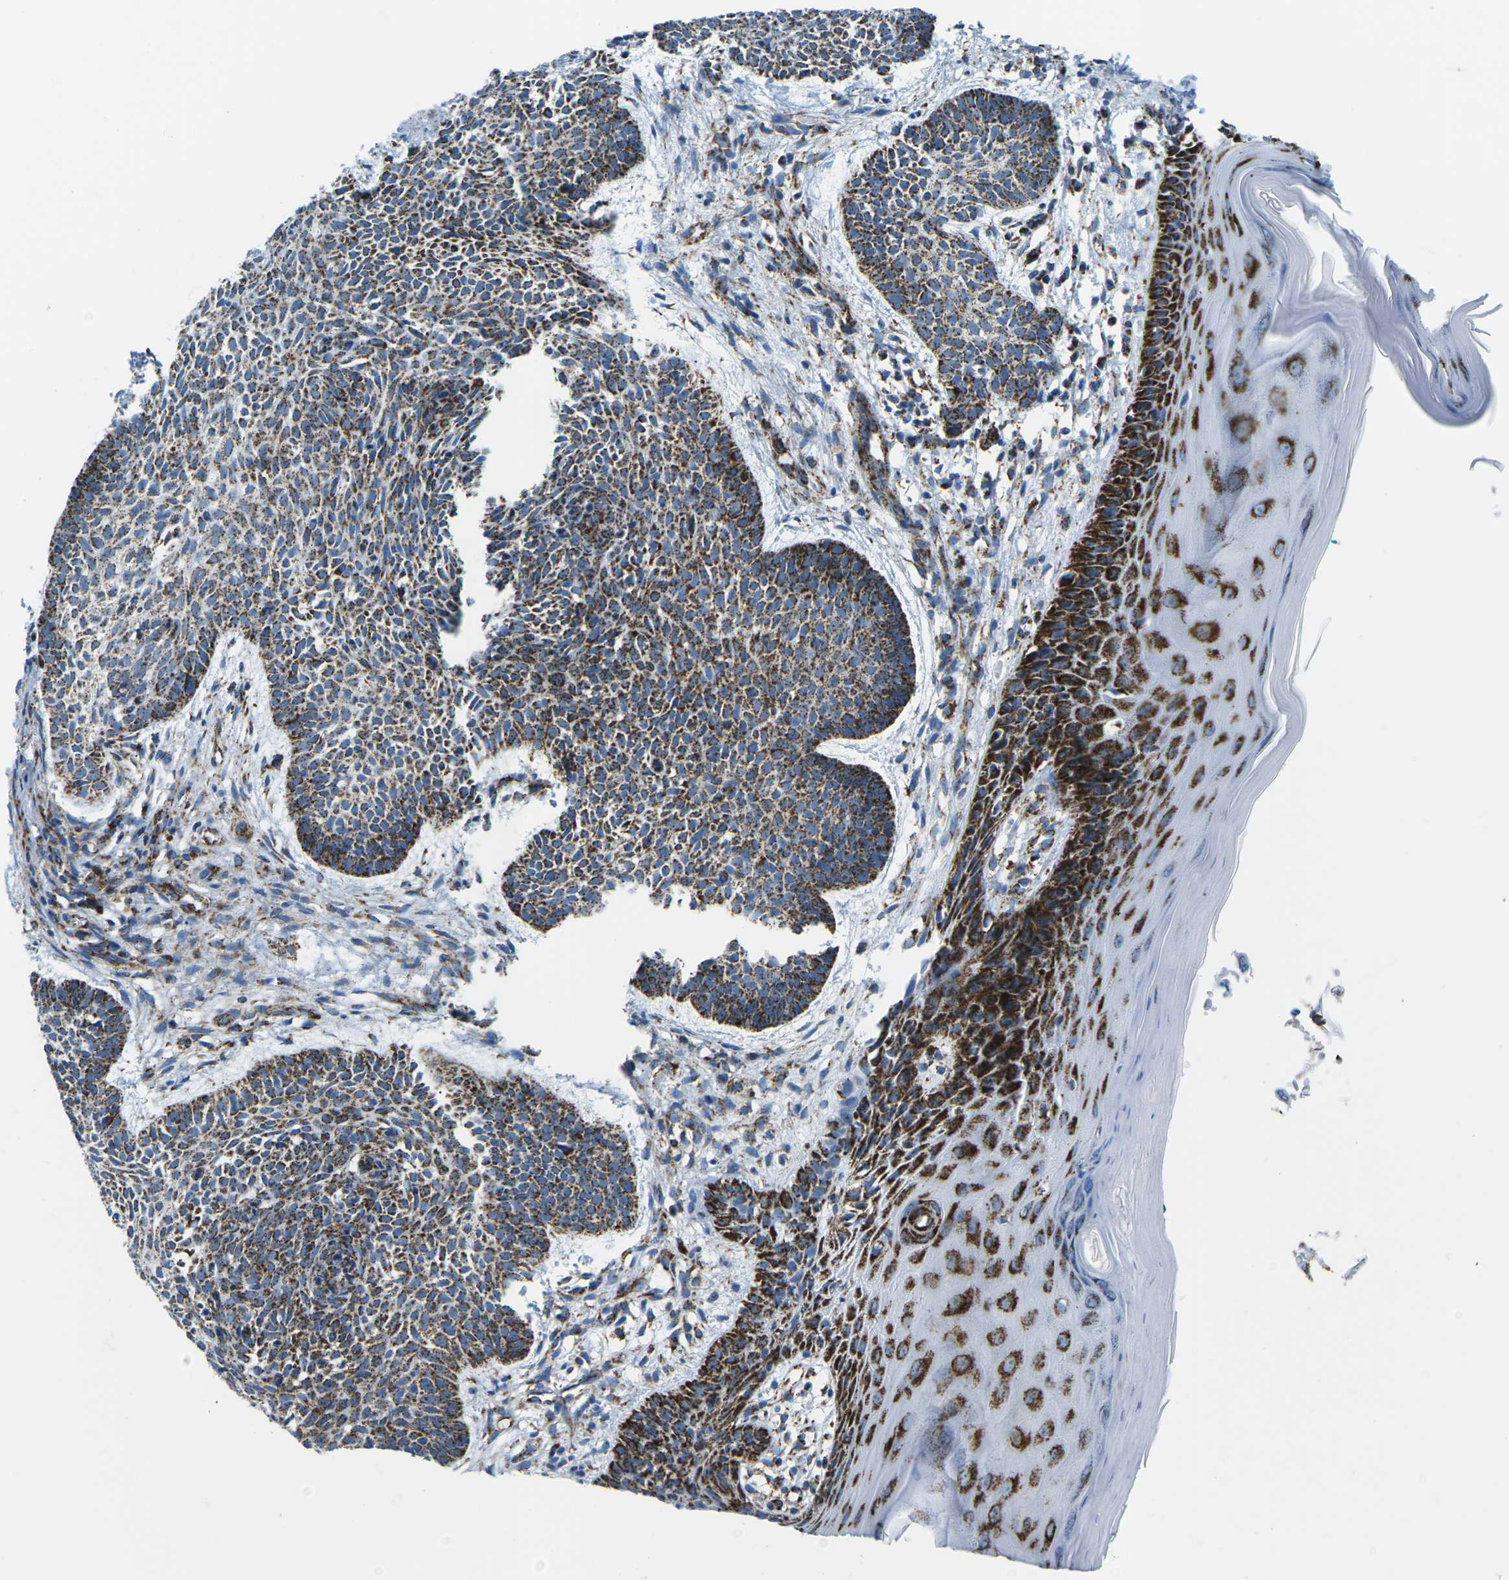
{"staining": {"intensity": "strong", "quantity": ">75%", "location": "cytoplasmic/membranous"}, "tissue": "skin cancer", "cell_type": "Tumor cells", "image_type": "cancer", "snomed": [{"axis": "morphology", "description": "Basal cell carcinoma"}, {"axis": "topography", "description": "Skin"}], "caption": "IHC (DAB) staining of human skin cancer (basal cell carcinoma) reveals strong cytoplasmic/membranous protein positivity in about >75% of tumor cells. The protein of interest is stained brown, and the nuclei are stained in blue (DAB (3,3'-diaminobenzidine) IHC with brightfield microscopy, high magnification).", "gene": "COX6C", "patient": {"sex": "male", "age": 60}}